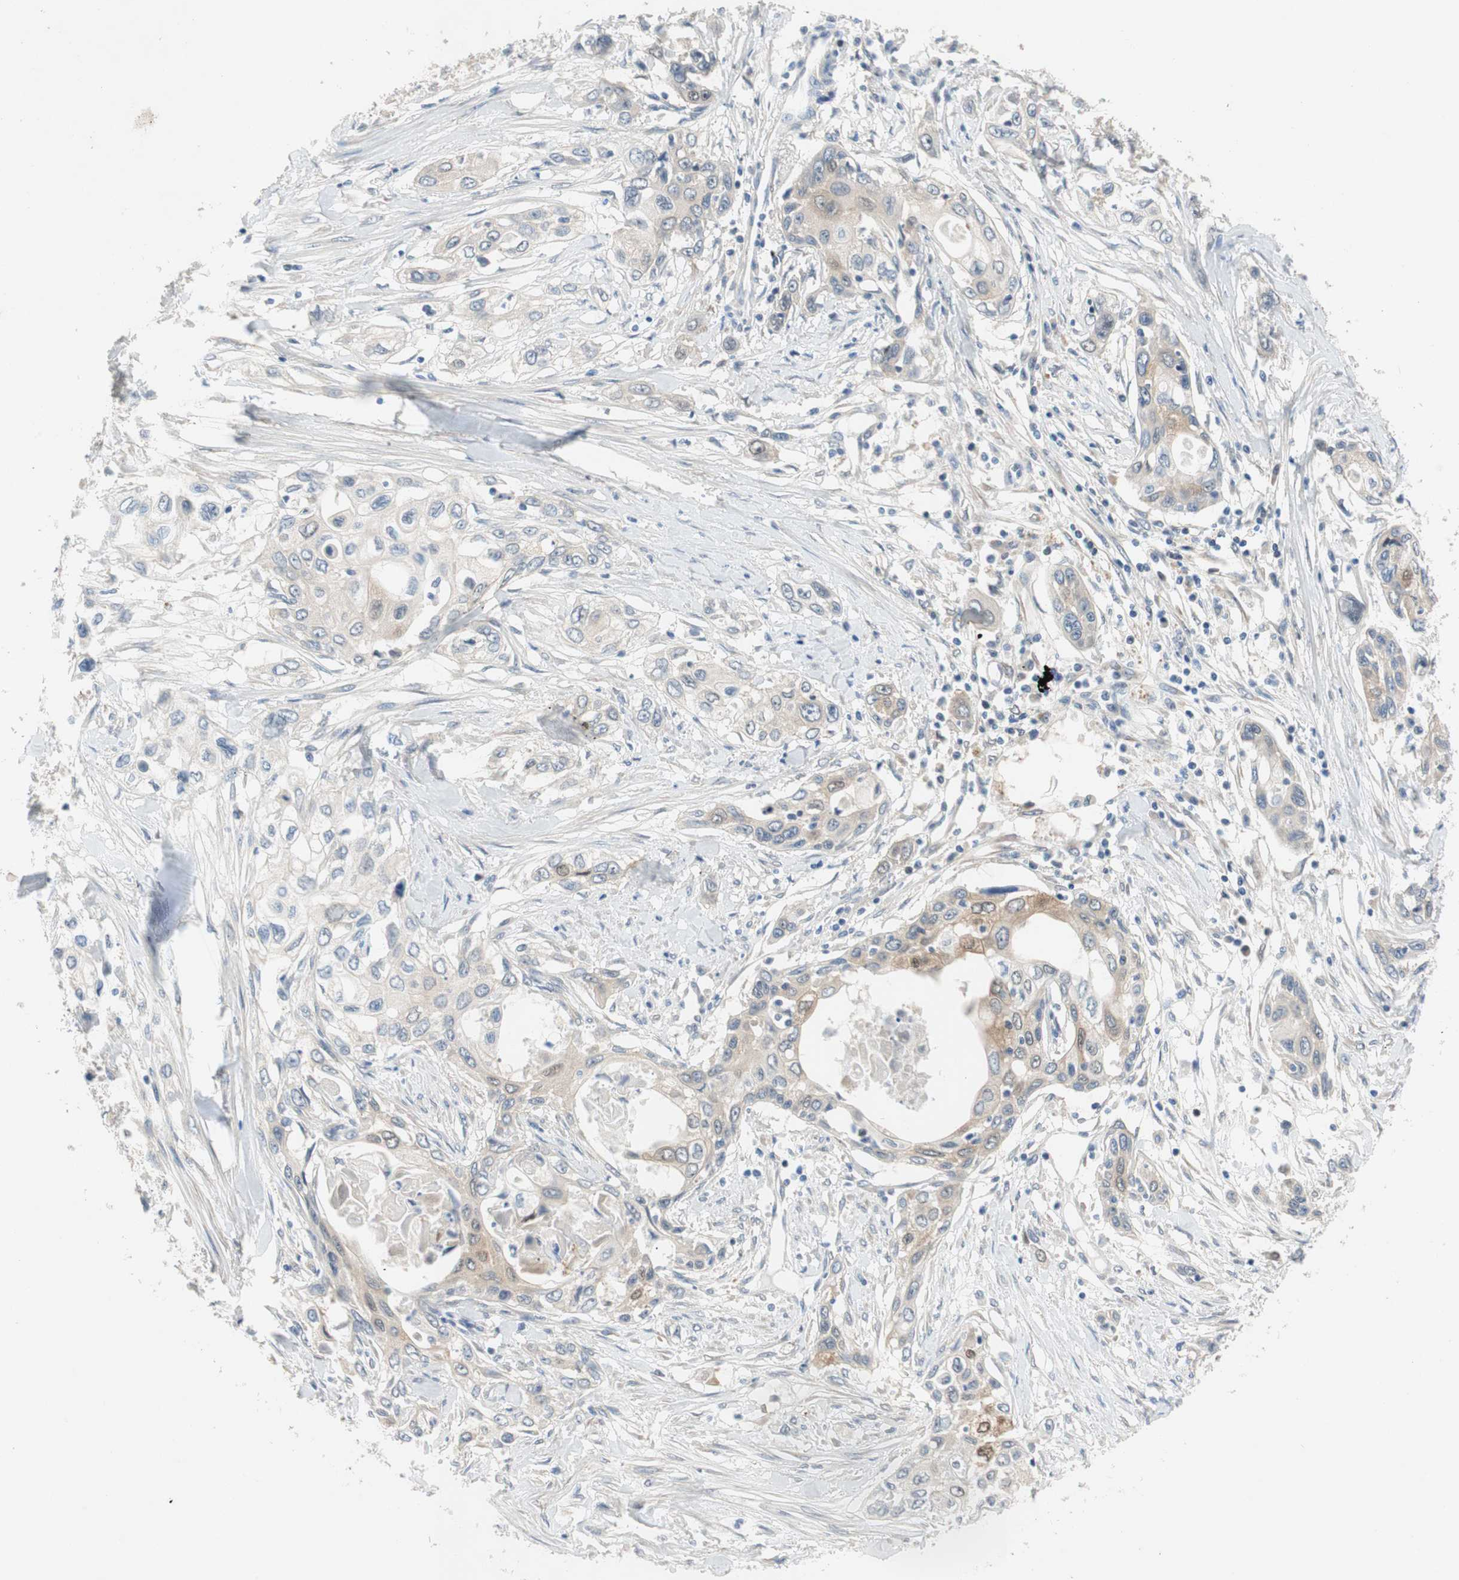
{"staining": {"intensity": "weak", "quantity": "<25%", "location": "cytoplasmic/membranous"}, "tissue": "pancreatic cancer", "cell_type": "Tumor cells", "image_type": "cancer", "snomed": [{"axis": "morphology", "description": "Adenocarcinoma, NOS"}, {"axis": "topography", "description": "Pancreas"}], "caption": "Histopathology image shows no significant protein positivity in tumor cells of pancreatic cancer (adenocarcinoma).", "gene": "RELB", "patient": {"sex": "female", "age": 70}}